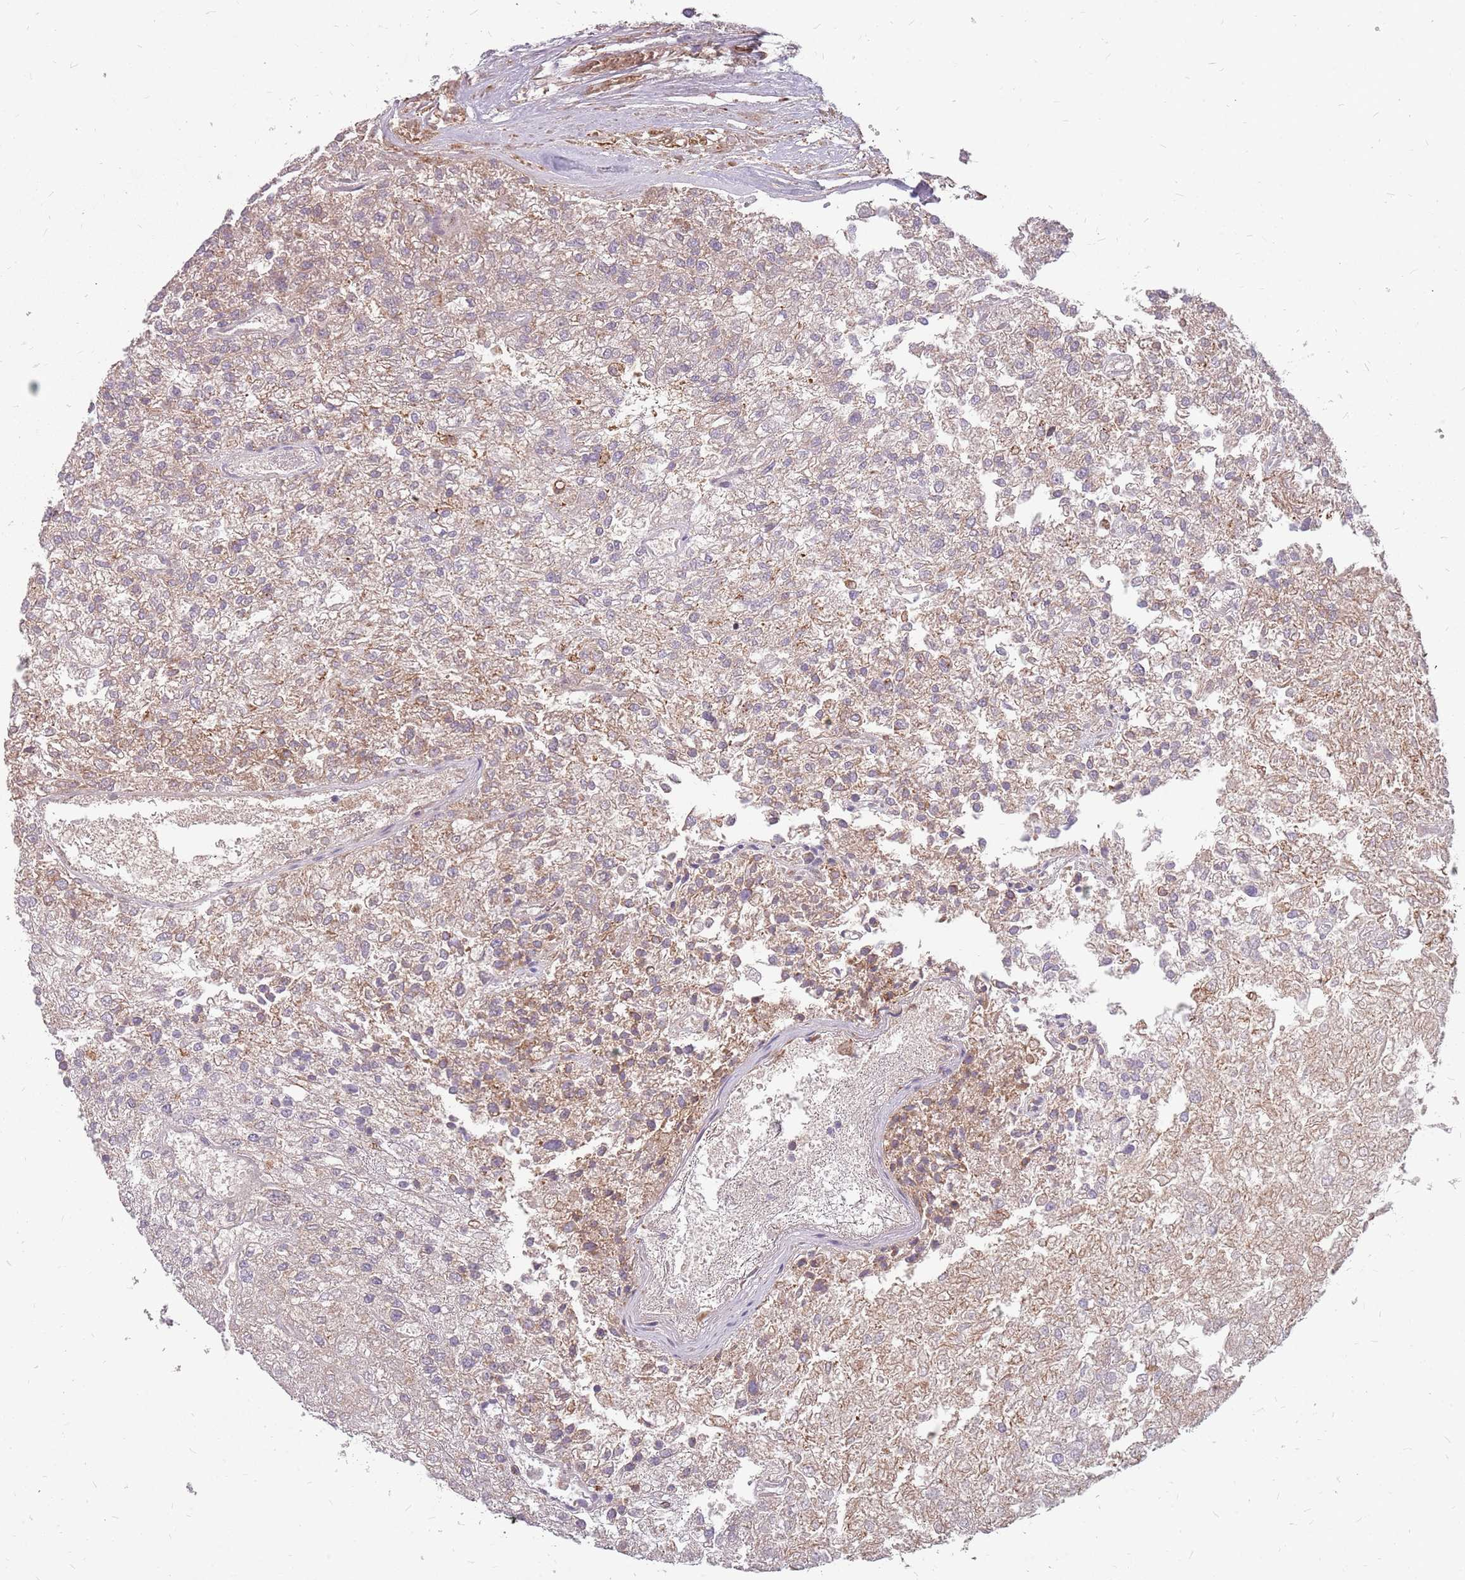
{"staining": {"intensity": "weak", "quantity": ">75%", "location": "cytoplasmic/membranous"}, "tissue": "renal cancer", "cell_type": "Tumor cells", "image_type": "cancer", "snomed": [{"axis": "morphology", "description": "Adenocarcinoma, NOS"}, {"axis": "topography", "description": "Kidney"}], "caption": "A brown stain highlights weak cytoplasmic/membranous staining of a protein in human adenocarcinoma (renal) tumor cells. (DAB (3,3'-diaminobenzidine) IHC, brown staining for protein, blue staining for nuclei).", "gene": "NME4", "patient": {"sex": "female", "age": 54}}